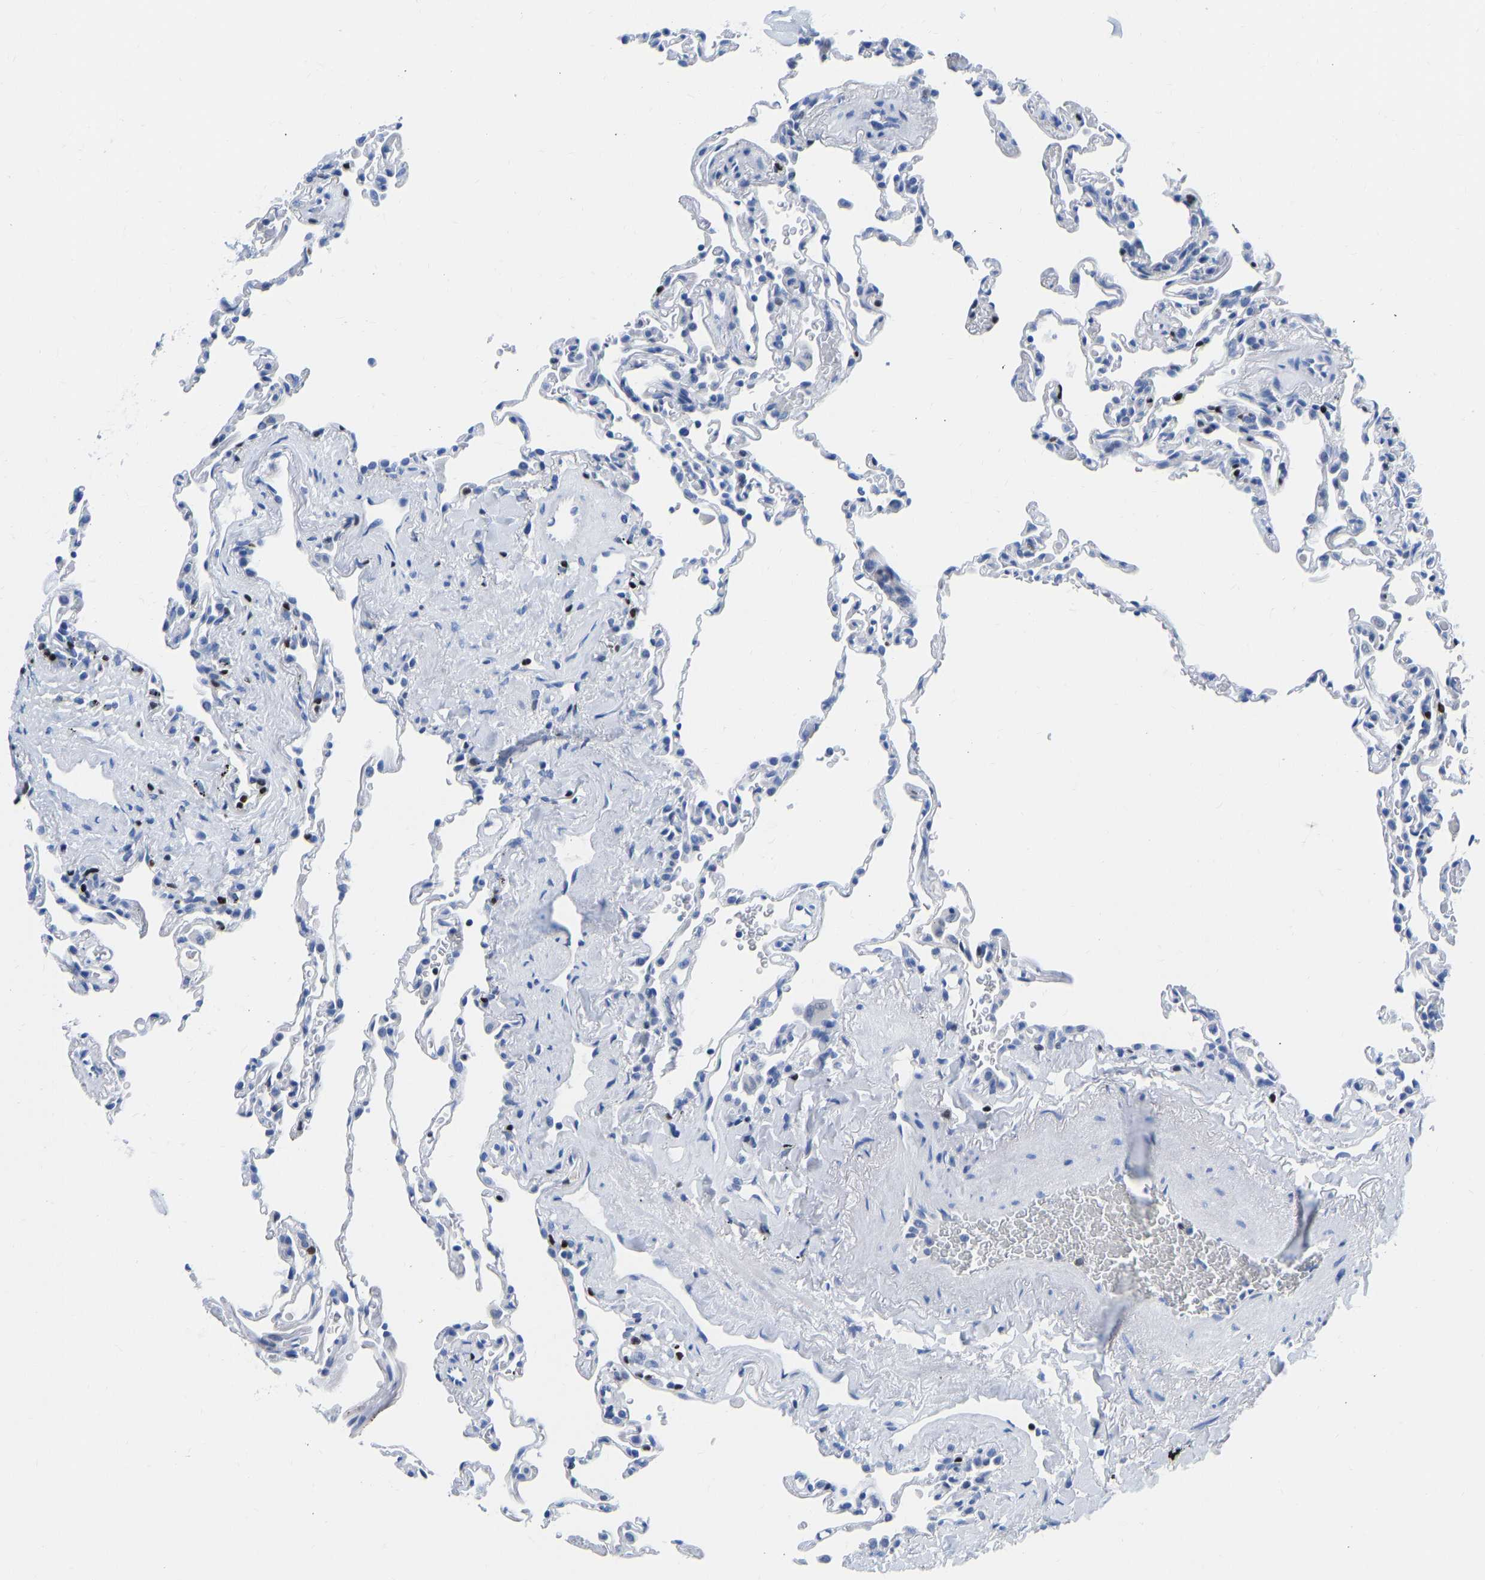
{"staining": {"intensity": "negative", "quantity": "none", "location": "none"}, "tissue": "lung", "cell_type": "Alveolar cells", "image_type": "normal", "snomed": [{"axis": "morphology", "description": "Normal tissue, NOS"}, {"axis": "topography", "description": "Lung"}], "caption": "Immunohistochemistry (IHC) of benign human lung exhibits no expression in alveolar cells.", "gene": "TCF7", "patient": {"sex": "male", "age": 59}}